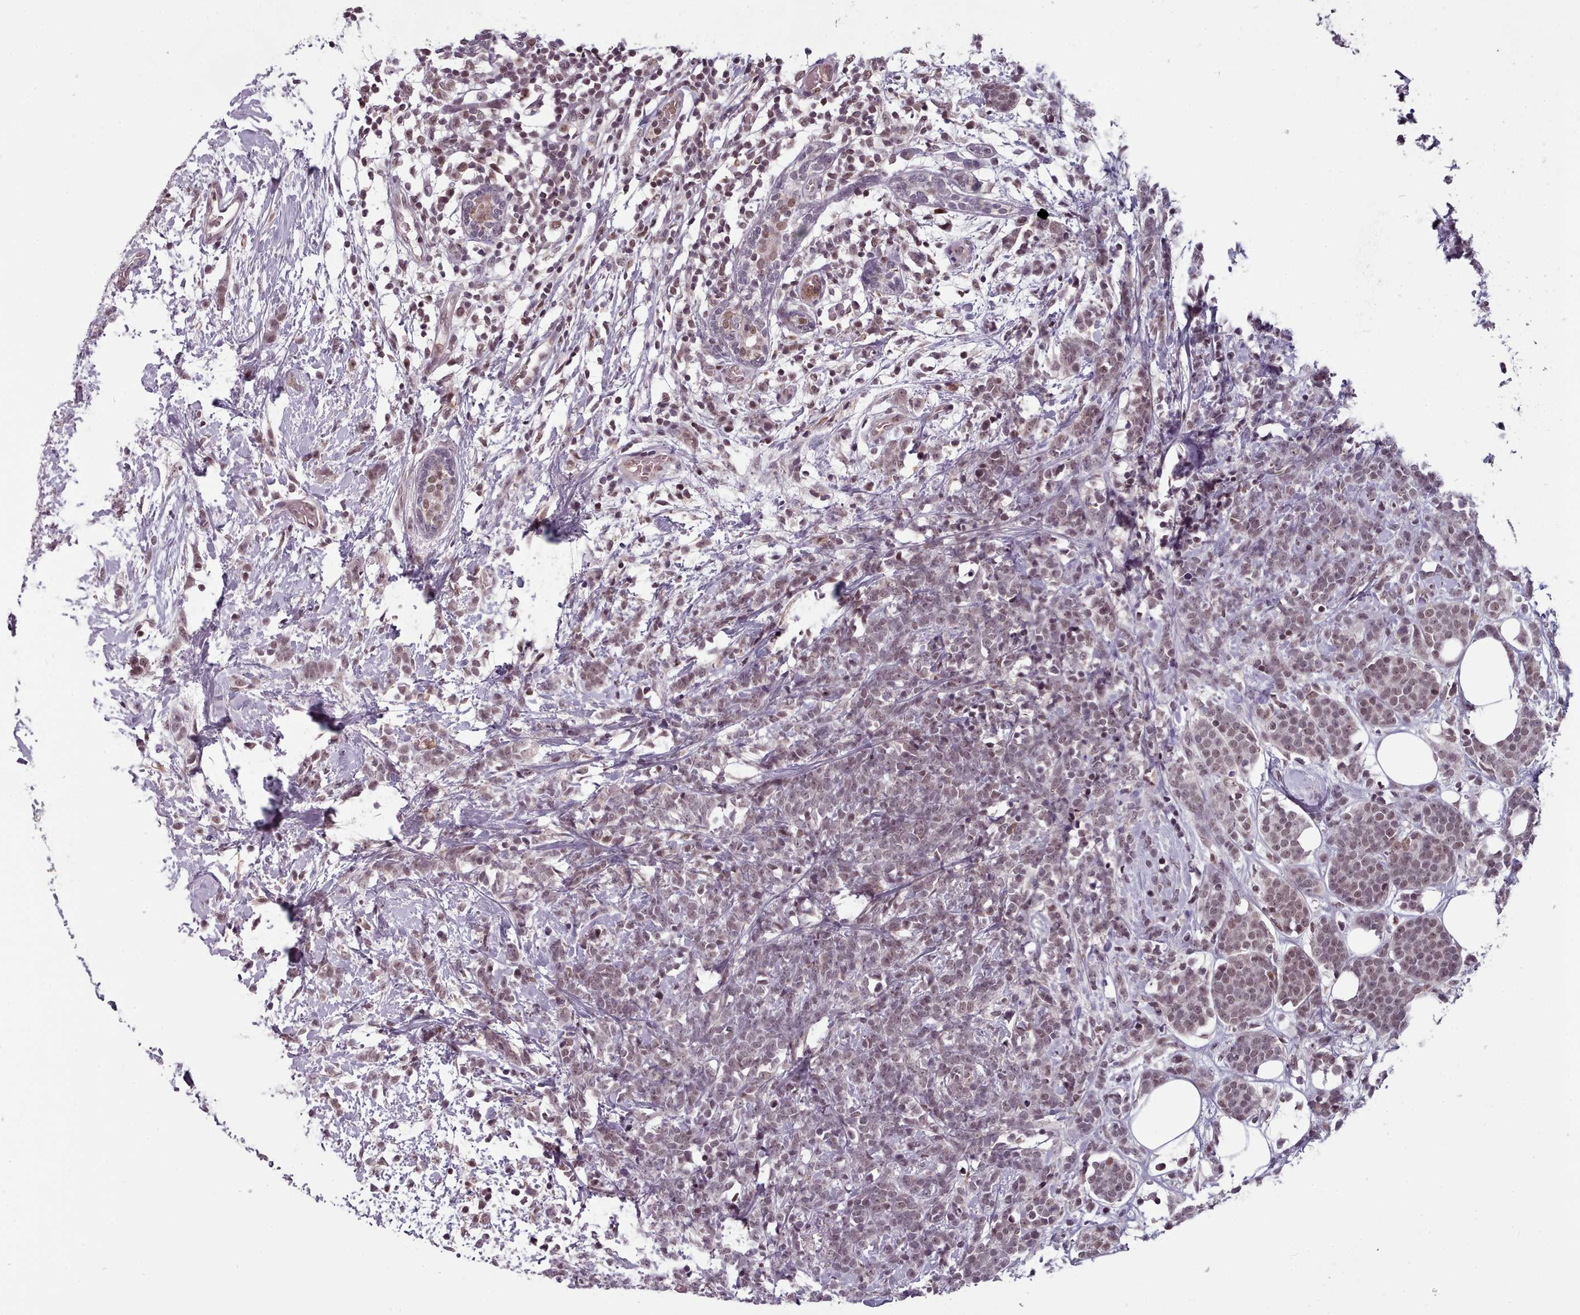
{"staining": {"intensity": "weak", "quantity": ">75%", "location": "nuclear"}, "tissue": "breast cancer", "cell_type": "Tumor cells", "image_type": "cancer", "snomed": [{"axis": "morphology", "description": "Lobular carcinoma"}, {"axis": "topography", "description": "Breast"}], "caption": "A brown stain highlights weak nuclear expression of a protein in human breast lobular carcinoma tumor cells.", "gene": "SRSF9", "patient": {"sex": "female", "age": 58}}